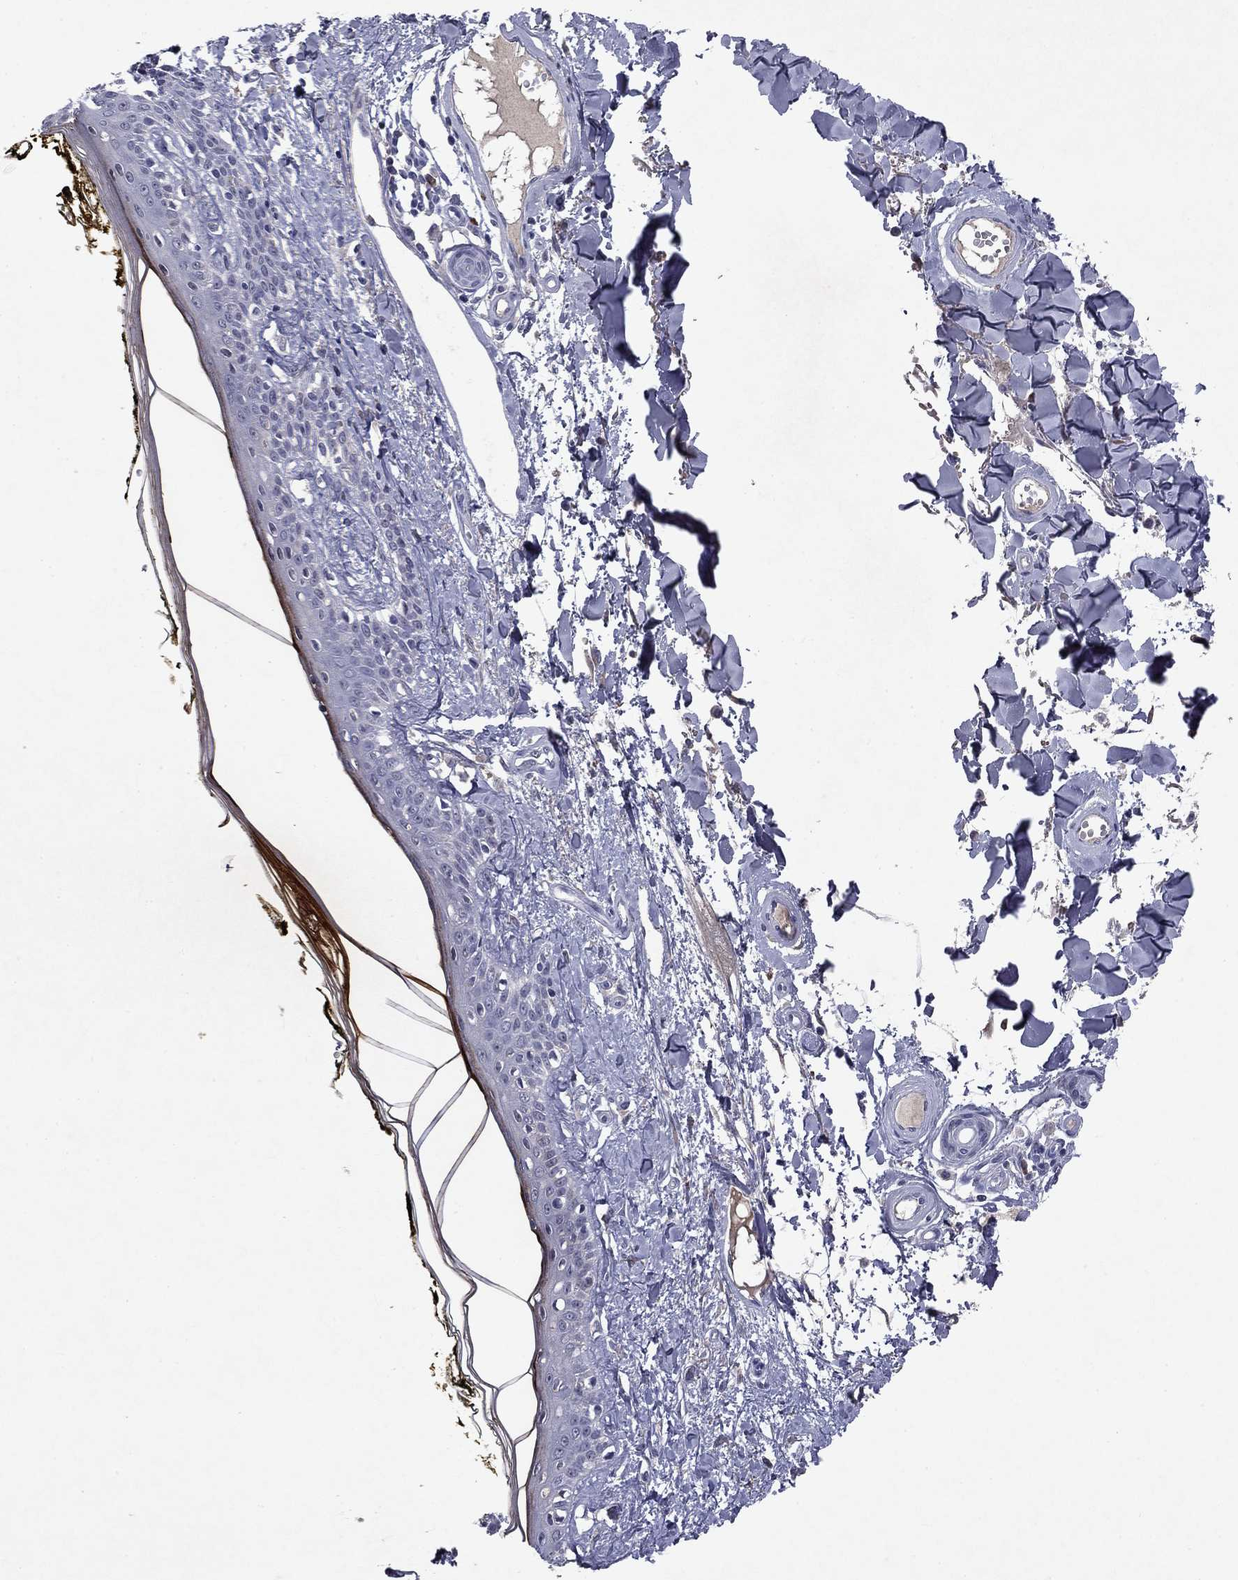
{"staining": {"intensity": "negative", "quantity": "none", "location": "none"}, "tissue": "skin", "cell_type": "Fibroblasts", "image_type": "normal", "snomed": [{"axis": "morphology", "description": "Normal tissue, NOS"}, {"axis": "topography", "description": "Skin"}], "caption": "An immunohistochemistry image of normal skin is shown. There is no staining in fibroblasts of skin. Brightfield microscopy of immunohistochemistry (IHC) stained with DAB (brown) and hematoxylin (blue), captured at high magnification.", "gene": "ECM1", "patient": {"sex": "male", "age": 76}}